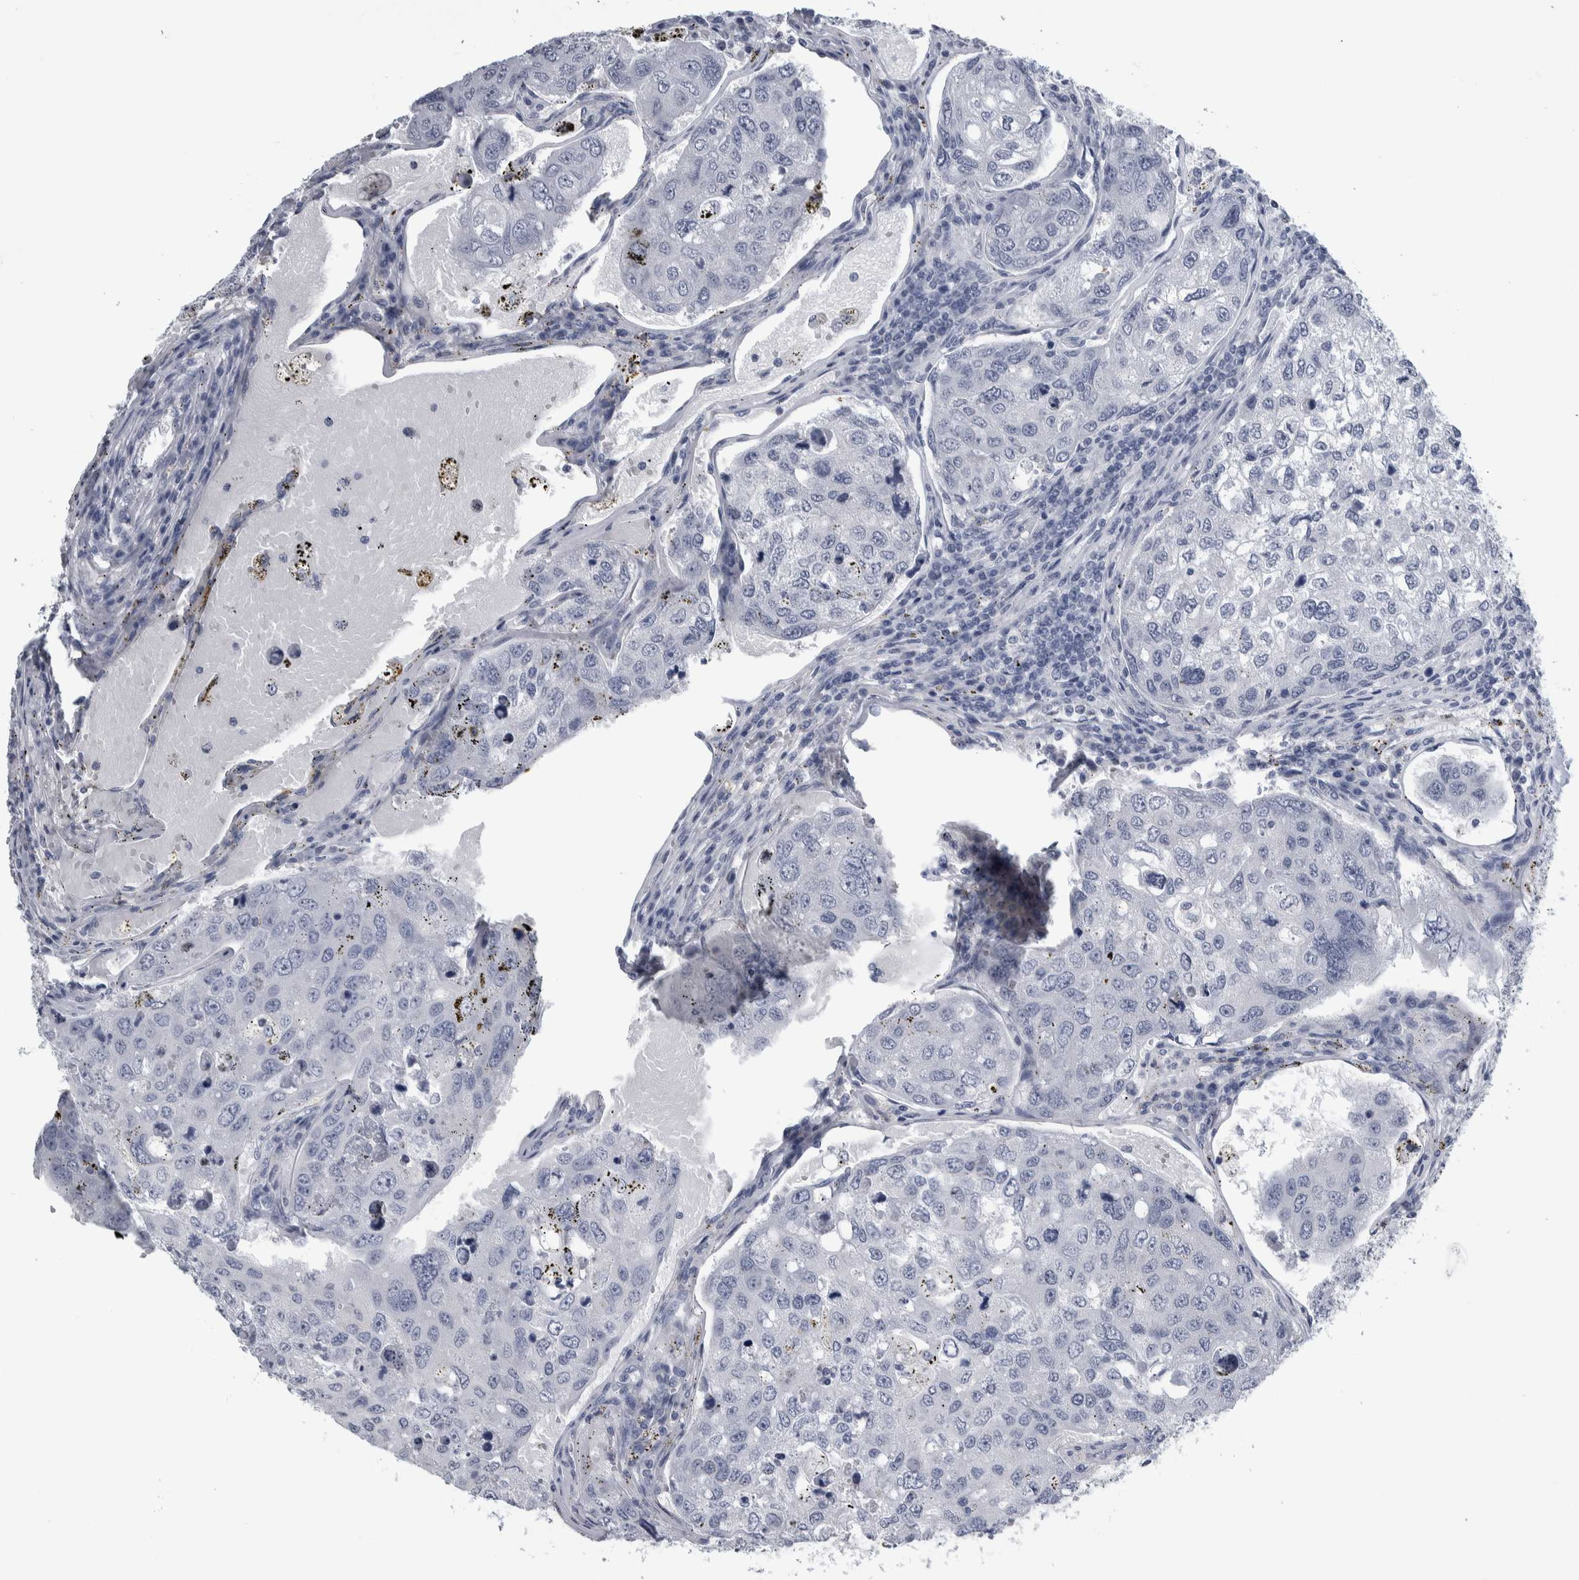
{"staining": {"intensity": "negative", "quantity": "none", "location": "none"}, "tissue": "urothelial cancer", "cell_type": "Tumor cells", "image_type": "cancer", "snomed": [{"axis": "morphology", "description": "Urothelial carcinoma, High grade"}, {"axis": "topography", "description": "Lymph node"}, {"axis": "topography", "description": "Urinary bladder"}], "caption": "The image shows no significant positivity in tumor cells of urothelial cancer. (DAB (3,3'-diaminobenzidine) IHC with hematoxylin counter stain).", "gene": "CDH17", "patient": {"sex": "male", "age": 51}}